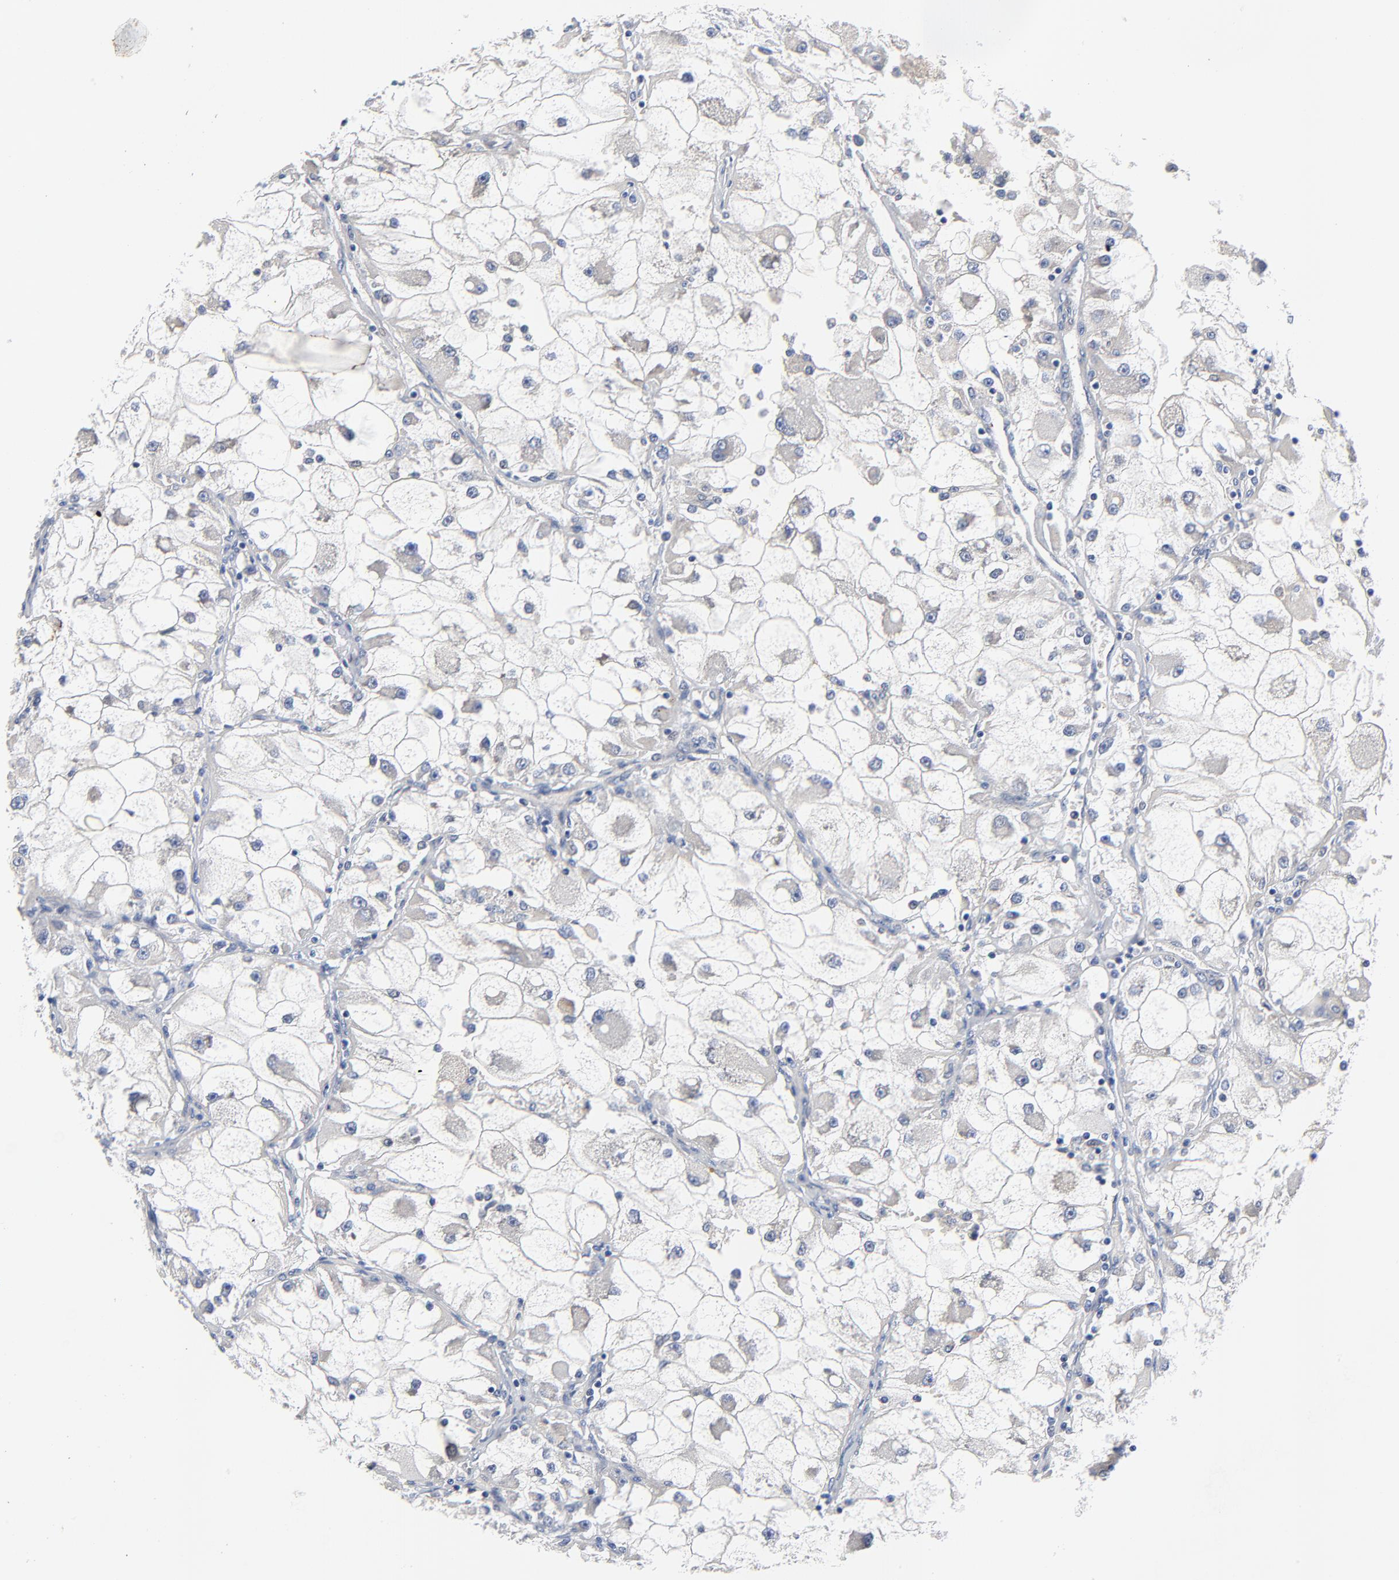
{"staining": {"intensity": "negative", "quantity": "none", "location": "none"}, "tissue": "renal cancer", "cell_type": "Tumor cells", "image_type": "cancer", "snomed": [{"axis": "morphology", "description": "Adenocarcinoma, NOS"}, {"axis": "topography", "description": "Kidney"}], "caption": "A high-resolution histopathology image shows immunohistochemistry staining of adenocarcinoma (renal), which exhibits no significant positivity in tumor cells.", "gene": "VAV2", "patient": {"sex": "female", "age": 73}}